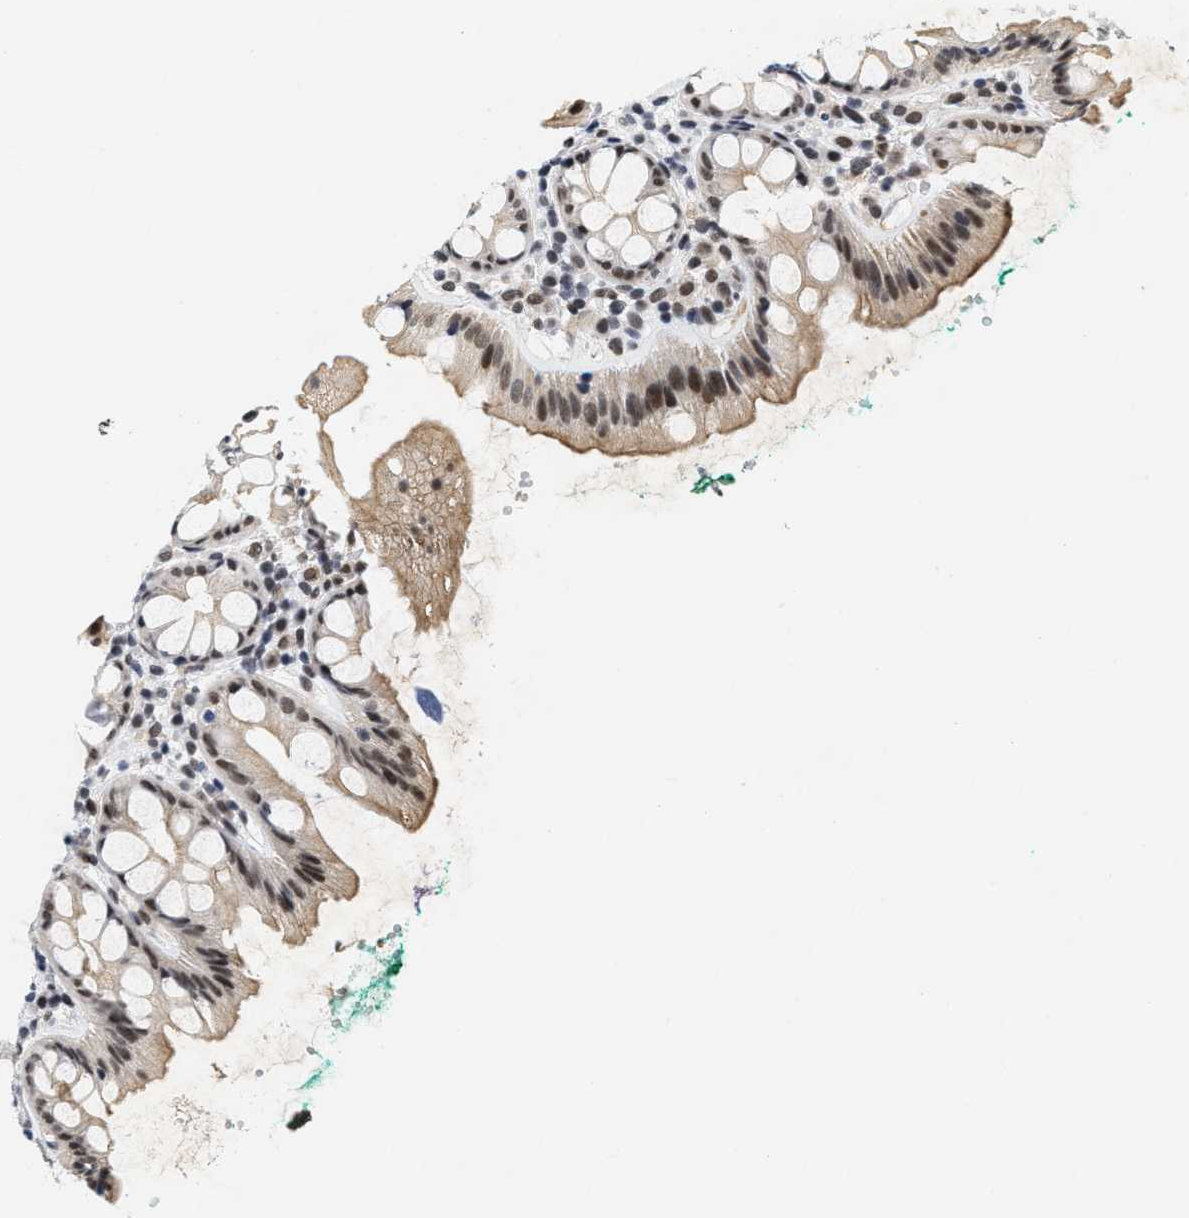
{"staining": {"intensity": "moderate", "quantity": ">75%", "location": "nuclear"}, "tissue": "rectum", "cell_type": "Glandular cells", "image_type": "normal", "snomed": [{"axis": "morphology", "description": "Normal tissue, NOS"}, {"axis": "topography", "description": "Rectum"}], "caption": "About >75% of glandular cells in normal rectum demonstrate moderate nuclear protein staining as visualized by brown immunohistochemical staining.", "gene": "INIP", "patient": {"sex": "female", "age": 65}}